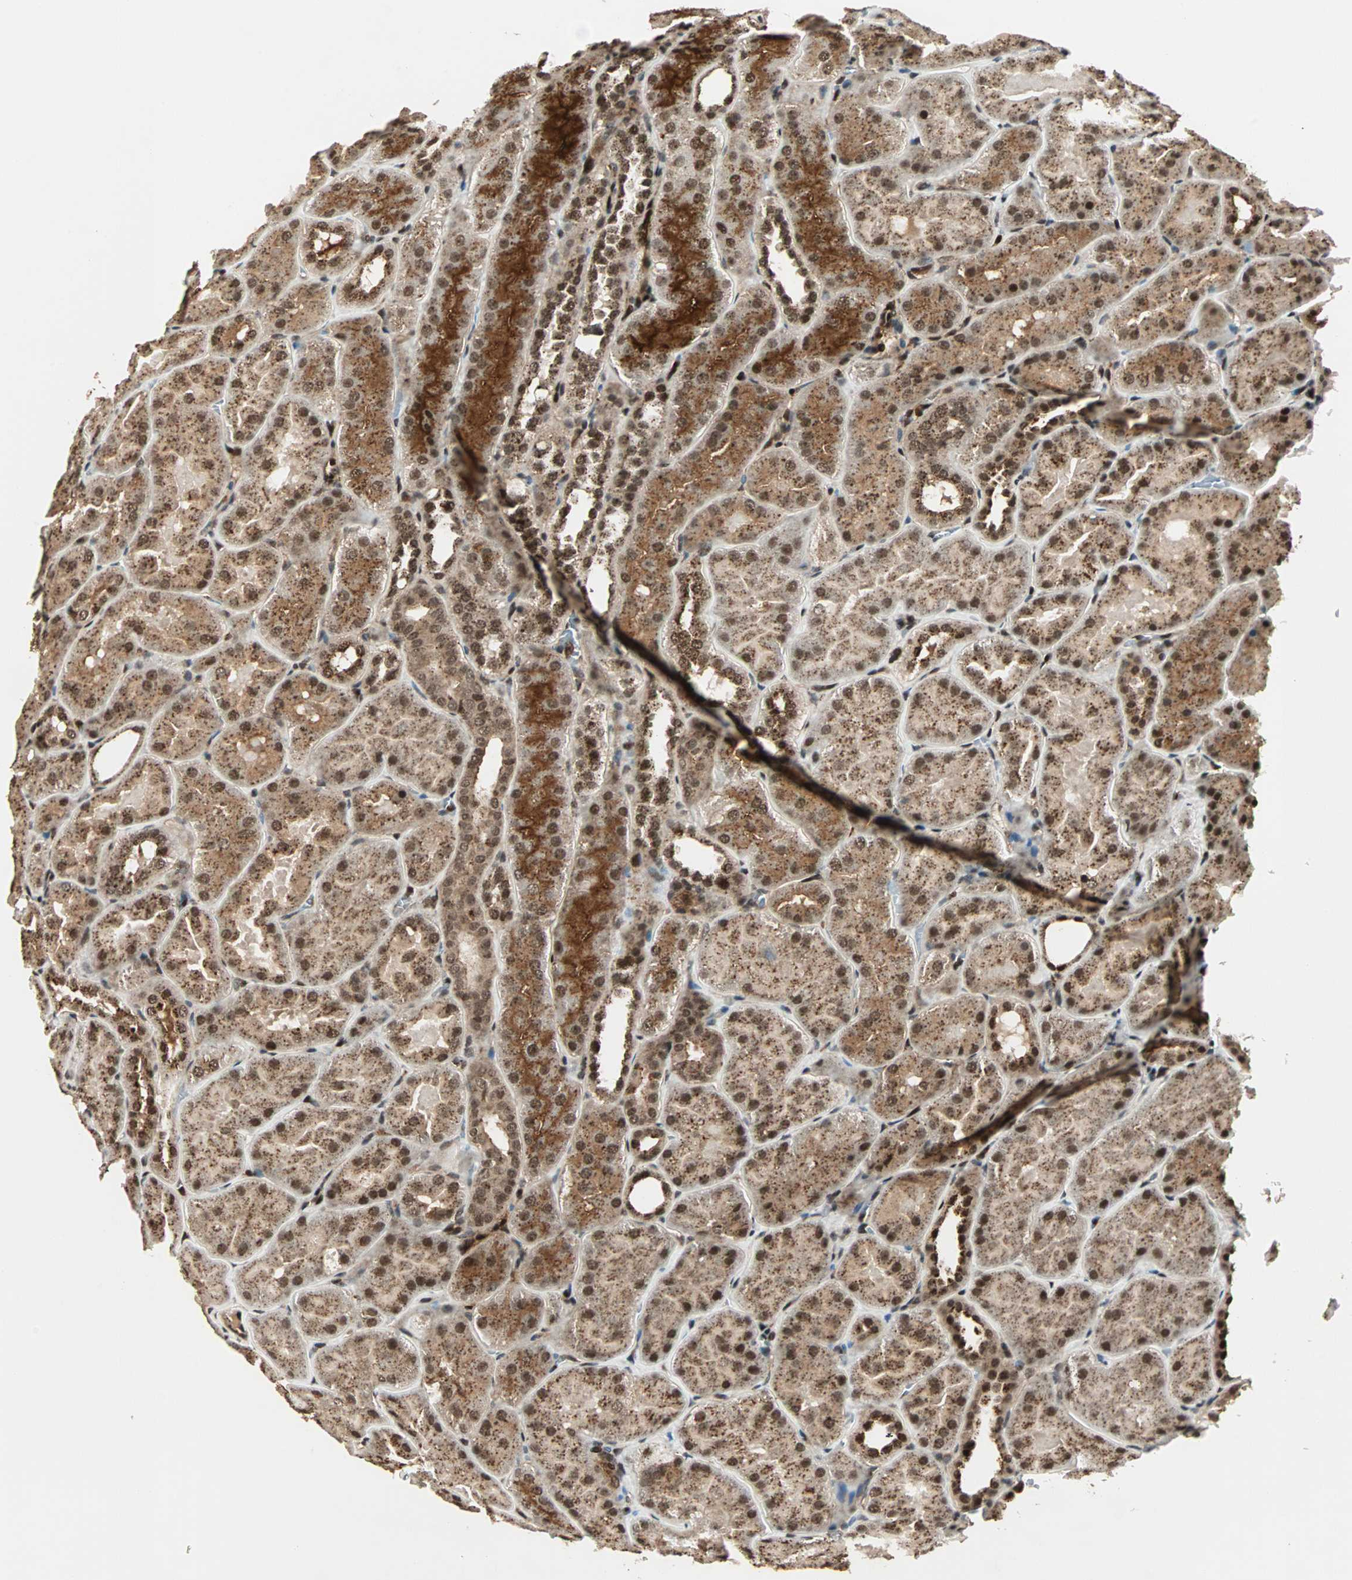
{"staining": {"intensity": "moderate", "quantity": ">75%", "location": "nuclear"}, "tissue": "kidney", "cell_type": "Cells in glomeruli", "image_type": "normal", "snomed": [{"axis": "morphology", "description": "Normal tissue, NOS"}, {"axis": "topography", "description": "Kidney"}], "caption": "The immunohistochemical stain highlights moderate nuclear expression in cells in glomeruli of benign kidney. (DAB (3,3'-diaminobenzidine) IHC with brightfield microscopy, high magnification).", "gene": "ZBED9", "patient": {"sex": "male", "age": 28}}